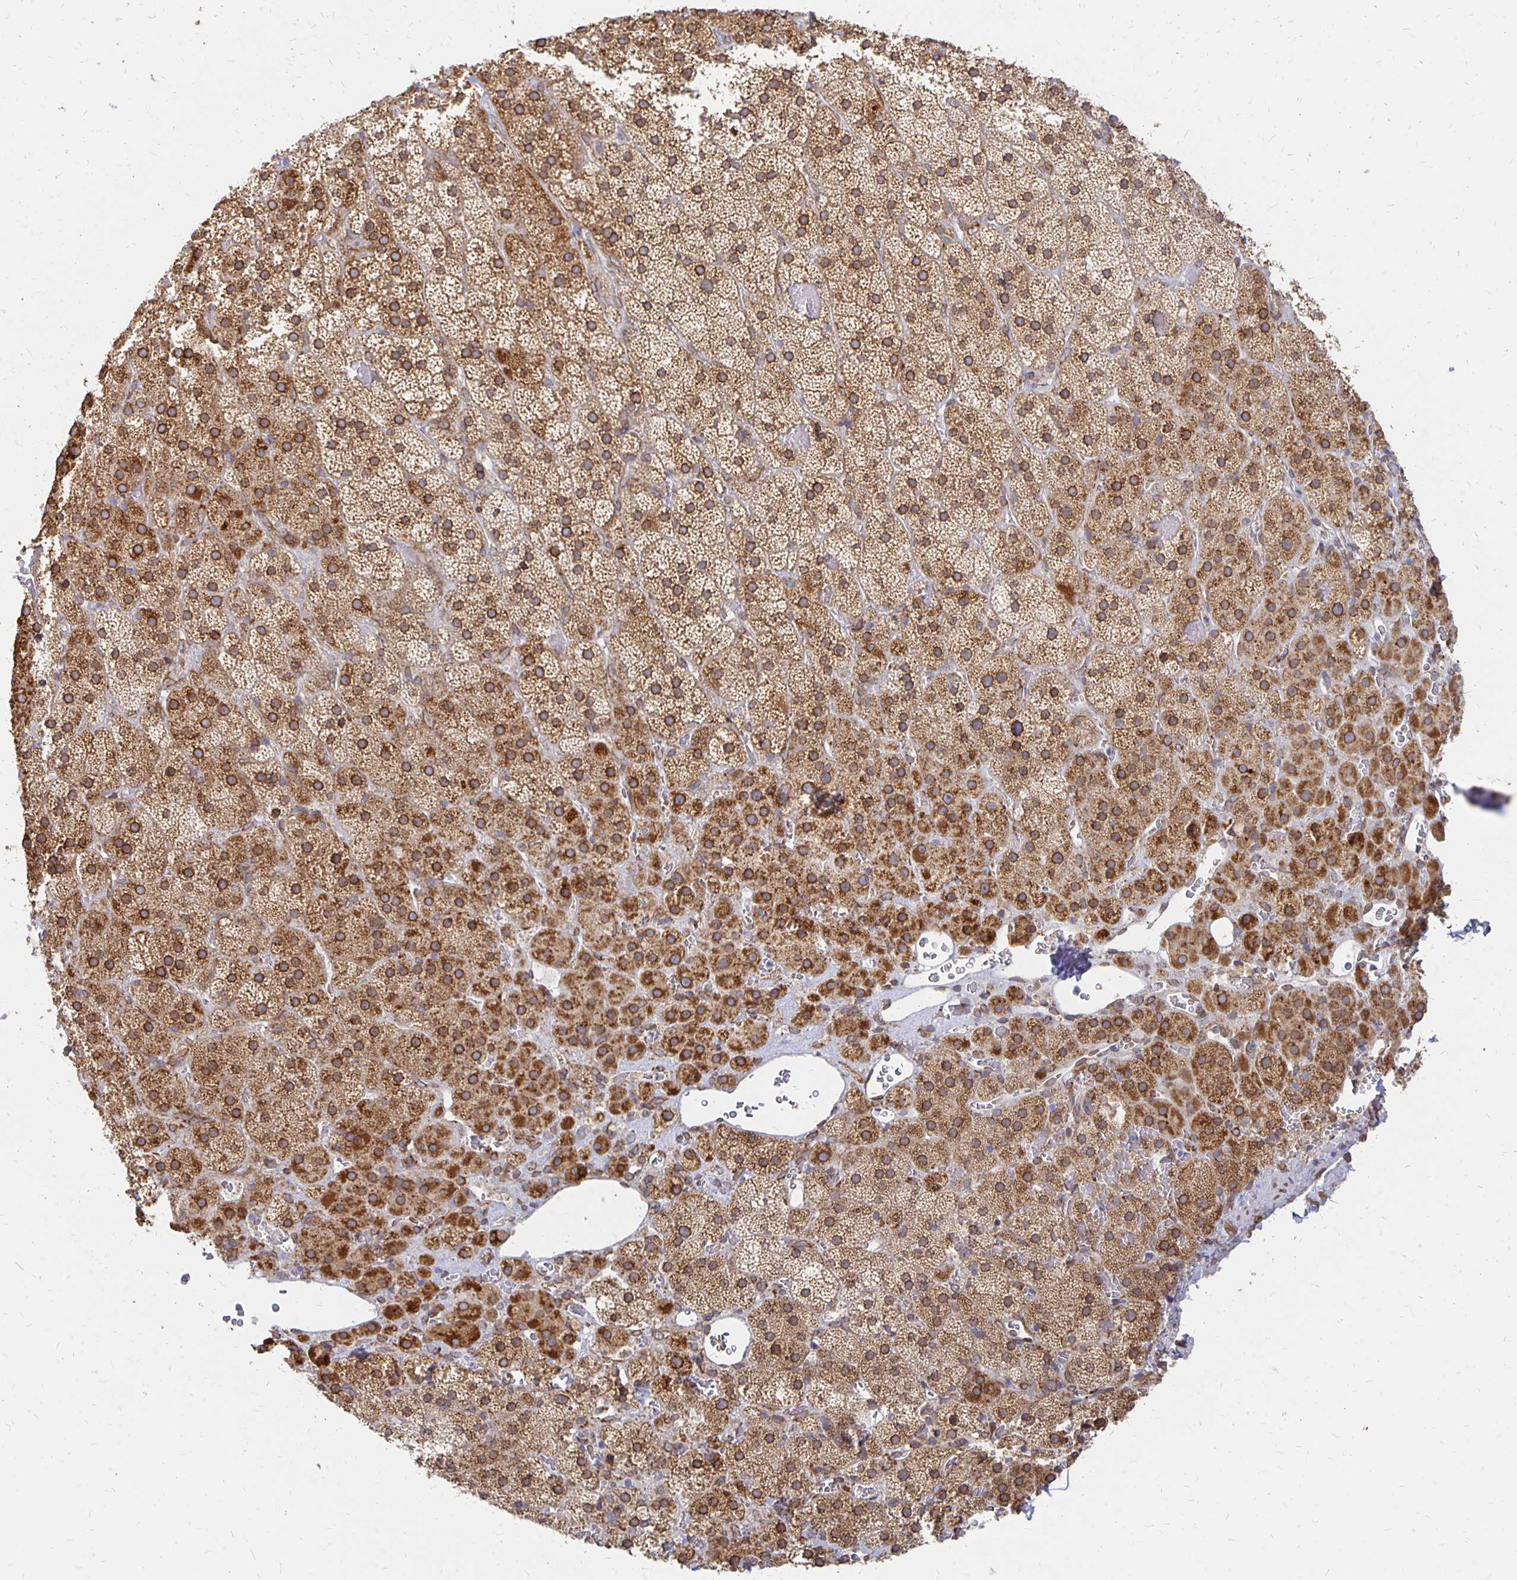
{"staining": {"intensity": "strong", "quantity": ">75%", "location": "cytoplasmic/membranous,nuclear"}, "tissue": "adrenal gland", "cell_type": "Glandular cells", "image_type": "normal", "snomed": [{"axis": "morphology", "description": "Normal tissue, NOS"}, {"axis": "topography", "description": "Adrenal gland"}], "caption": "Protein analysis of benign adrenal gland reveals strong cytoplasmic/membranous,nuclear positivity in approximately >75% of glandular cells.", "gene": "PELI3", "patient": {"sex": "male", "age": 57}}